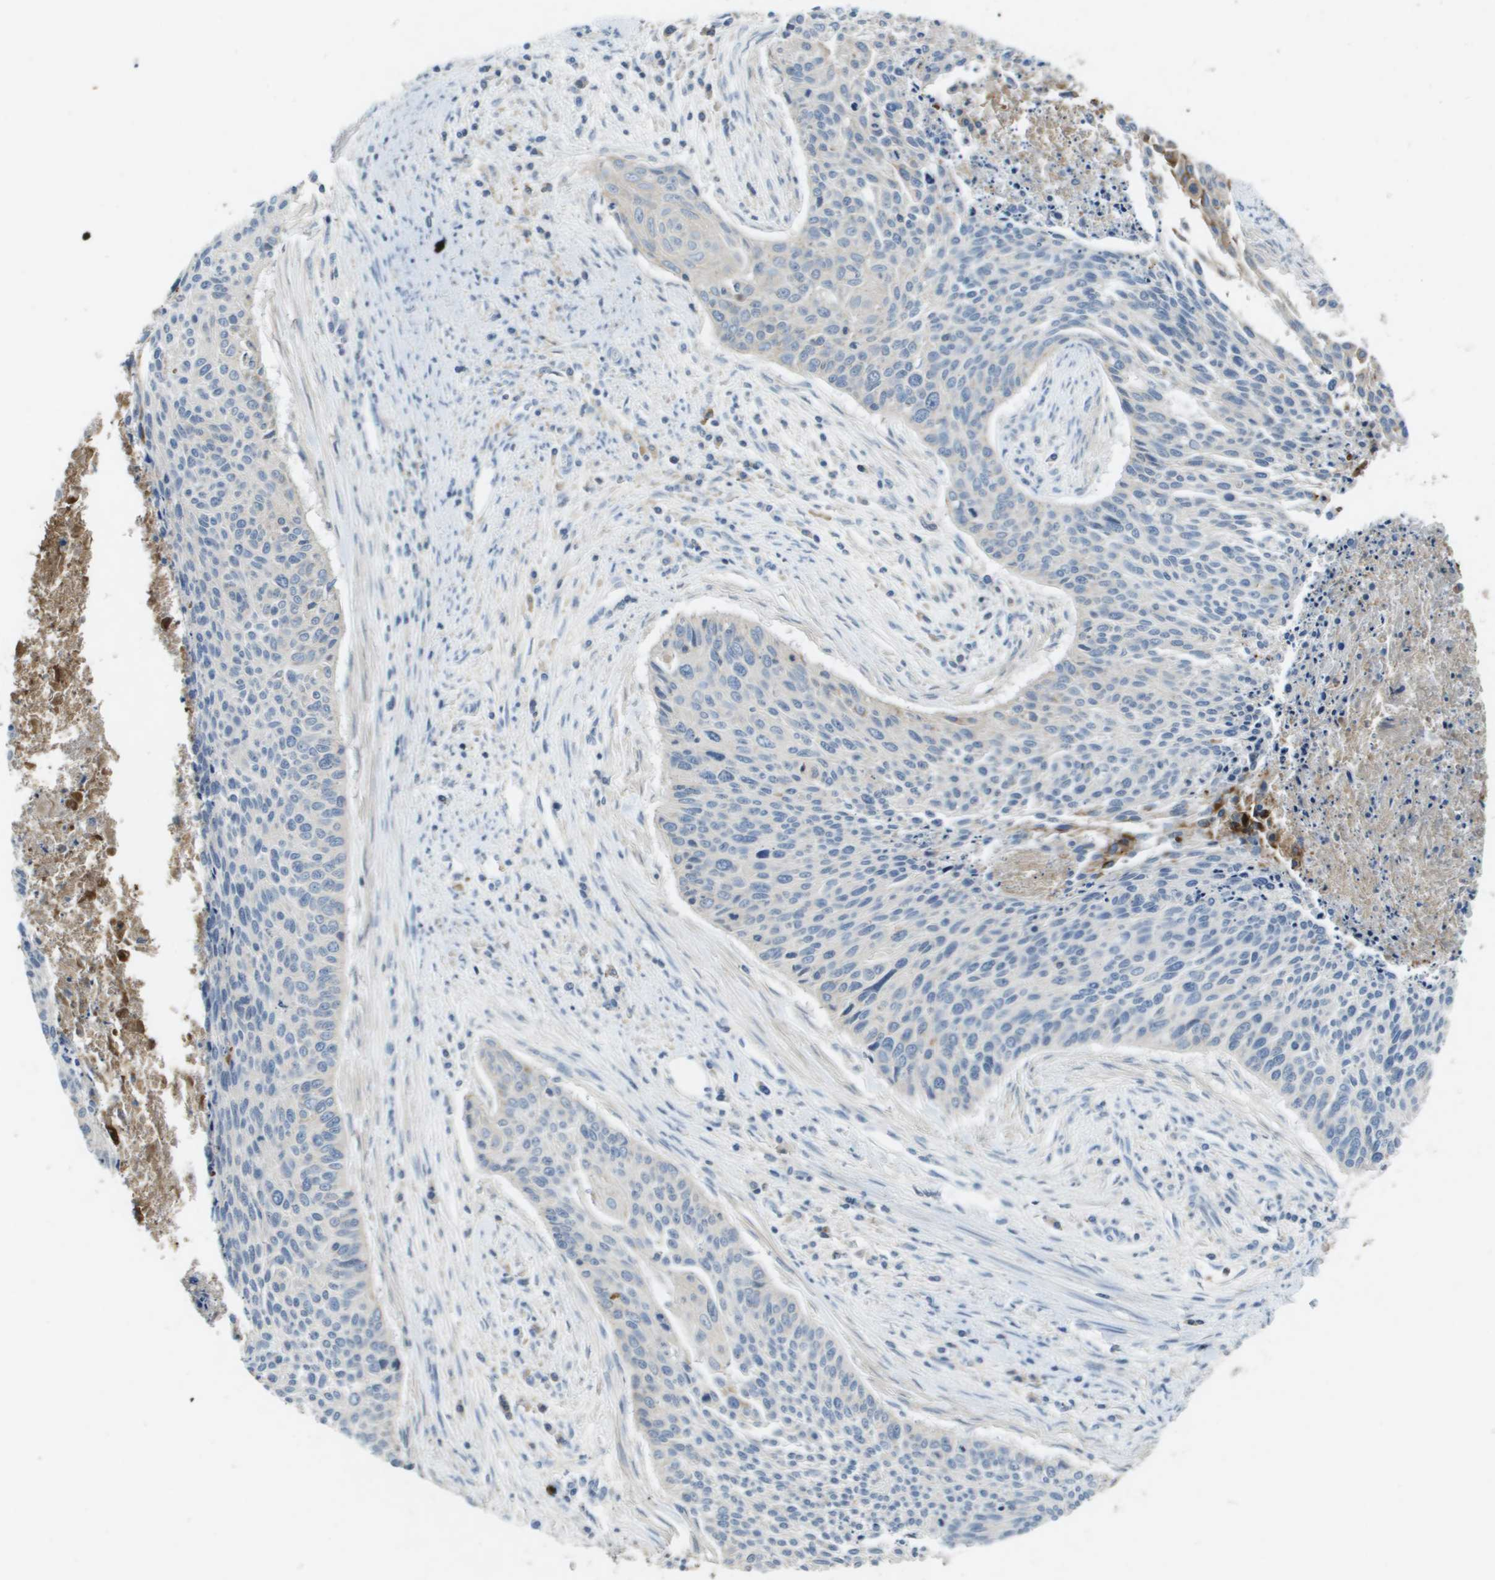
{"staining": {"intensity": "weak", "quantity": "<25%", "location": "cytoplasmic/membranous"}, "tissue": "cervical cancer", "cell_type": "Tumor cells", "image_type": "cancer", "snomed": [{"axis": "morphology", "description": "Squamous cell carcinoma, NOS"}, {"axis": "topography", "description": "Cervix"}], "caption": "Image shows no protein expression in tumor cells of squamous cell carcinoma (cervical) tissue. (DAB (3,3'-diaminobenzidine) IHC, high magnification).", "gene": "CLCA4", "patient": {"sex": "female", "age": 55}}